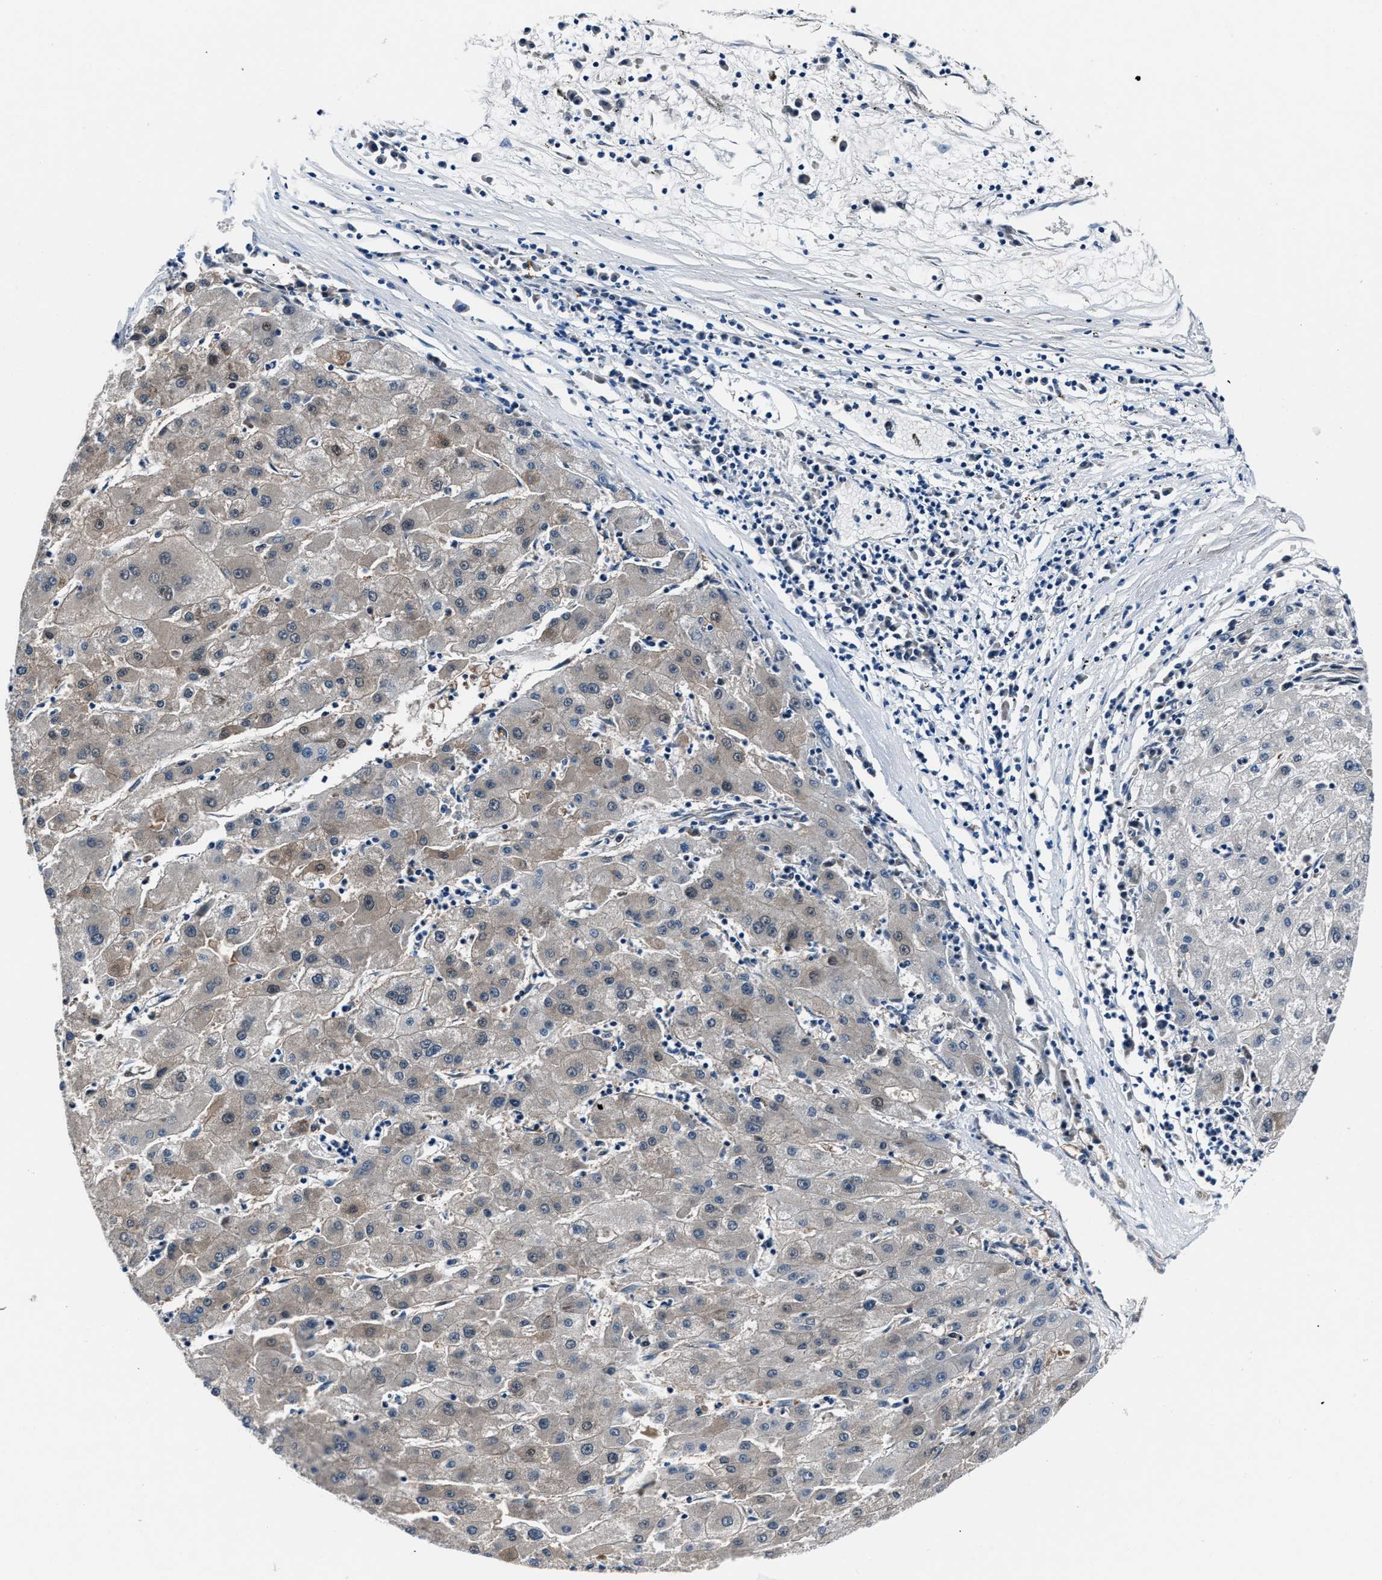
{"staining": {"intensity": "negative", "quantity": "none", "location": "none"}, "tissue": "liver cancer", "cell_type": "Tumor cells", "image_type": "cancer", "snomed": [{"axis": "morphology", "description": "Carcinoma, Hepatocellular, NOS"}, {"axis": "topography", "description": "Liver"}], "caption": "Tumor cells show no significant expression in liver cancer (hepatocellular carcinoma). The staining was performed using DAB (3,3'-diaminobenzidine) to visualize the protein expression in brown, while the nuclei were stained in blue with hematoxylin (Magnification: 20x).", "gene": "MPDZ", "patient": {"sex": "male", "age": 72}}